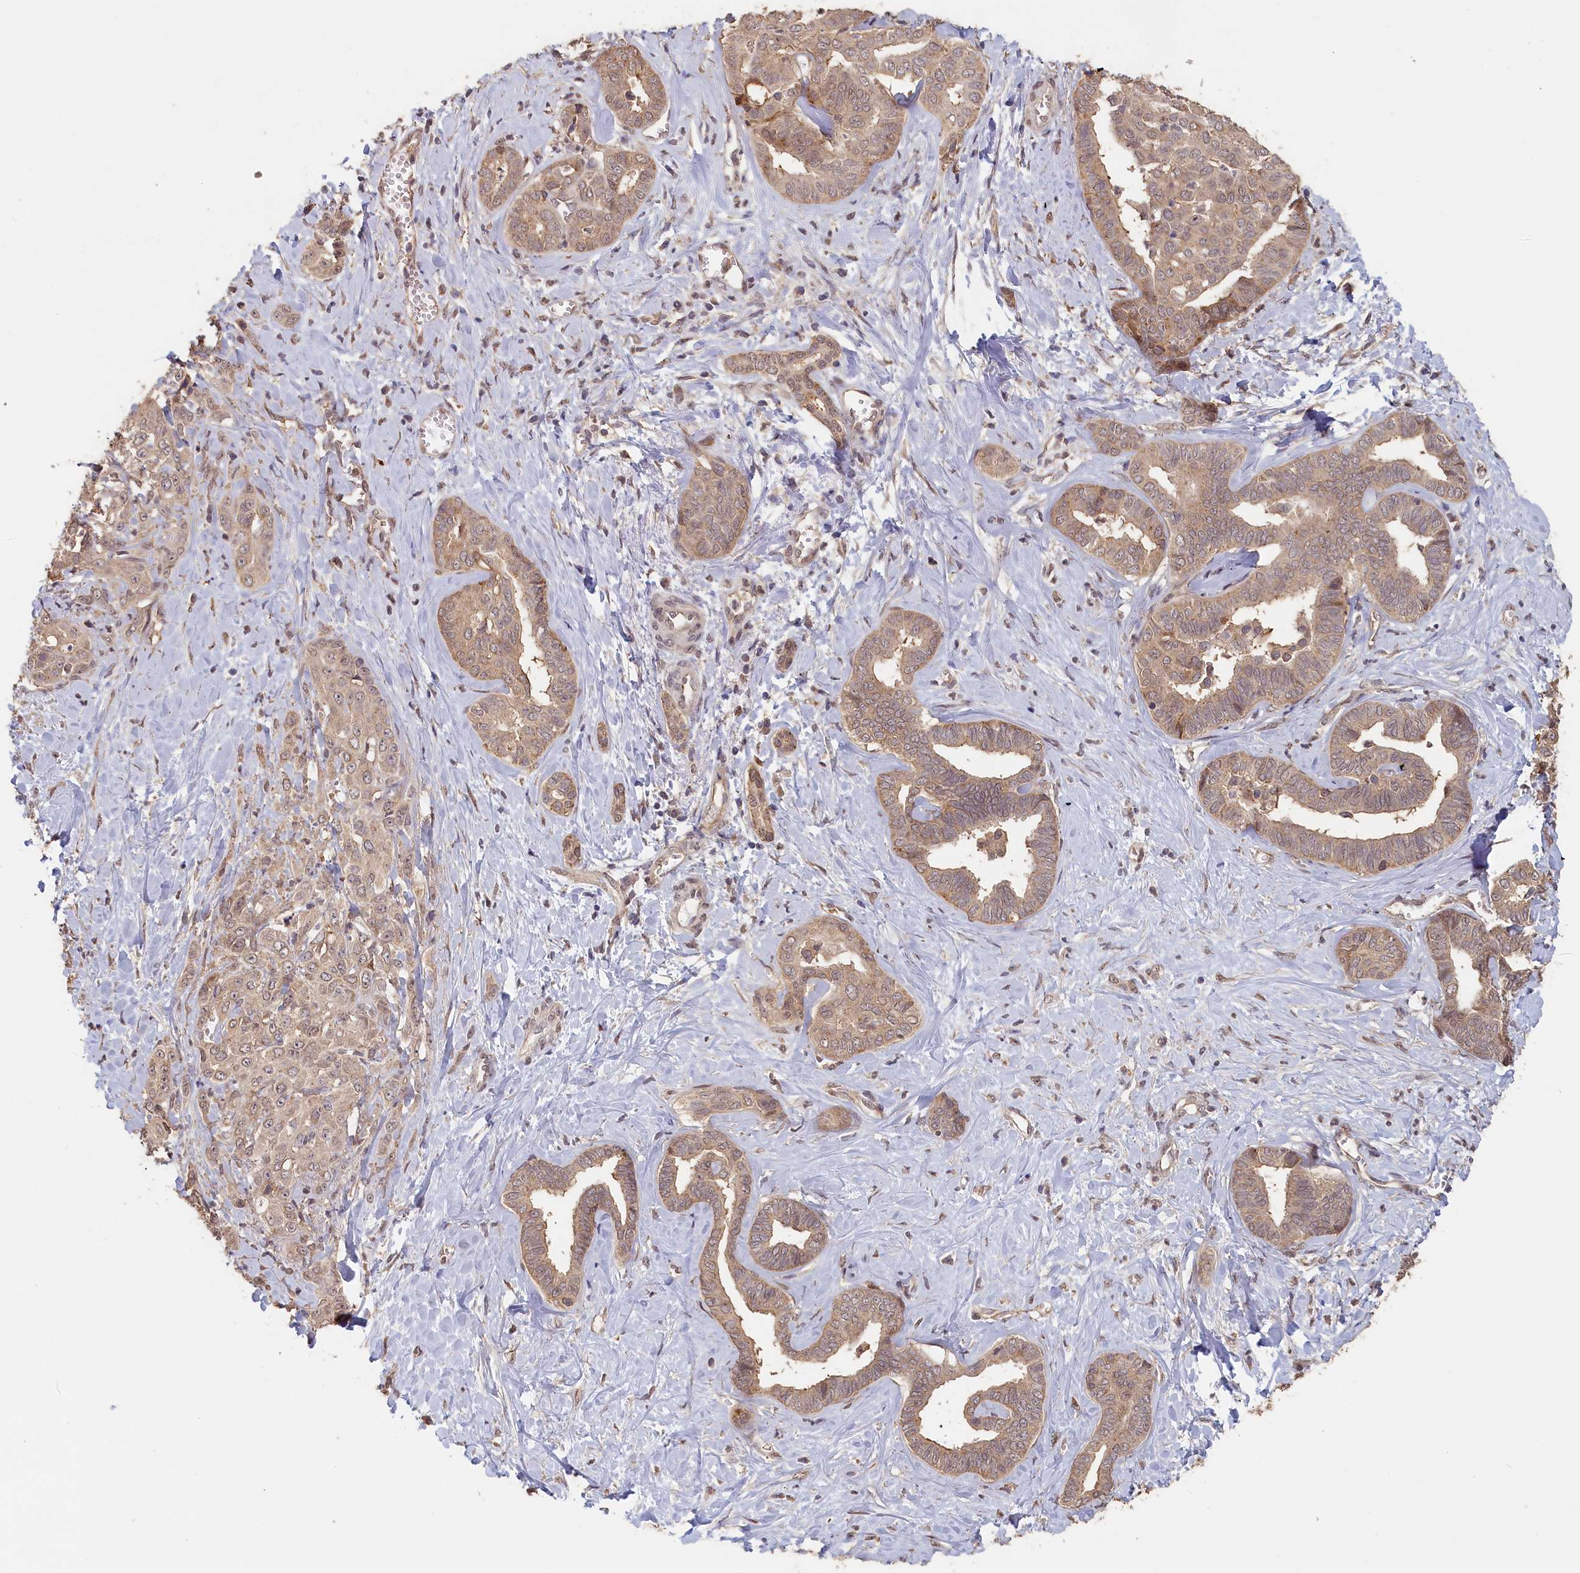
{"staining": {"intensity": "weak", "quantity": ">75%", "location": "cytoplasmic/membranous"}, "tissue": "liver cancer", "cell_type": "Tumor cells", "image_type": "cancer", "snomed": [{"axis": "morphology", "description": "Cholangiocarcinoma"}, {"axis": "topography", "description": "Liver"}], "caption": "Liver cancer (cholangiocarcinoma) tissue exhibits weak cytoplasmic/membranous staining in about >75% of tumor cells, visualized by immunohistochemistry.", "gene": "STX16", "patient": {"sex": "female", "age": 77}}